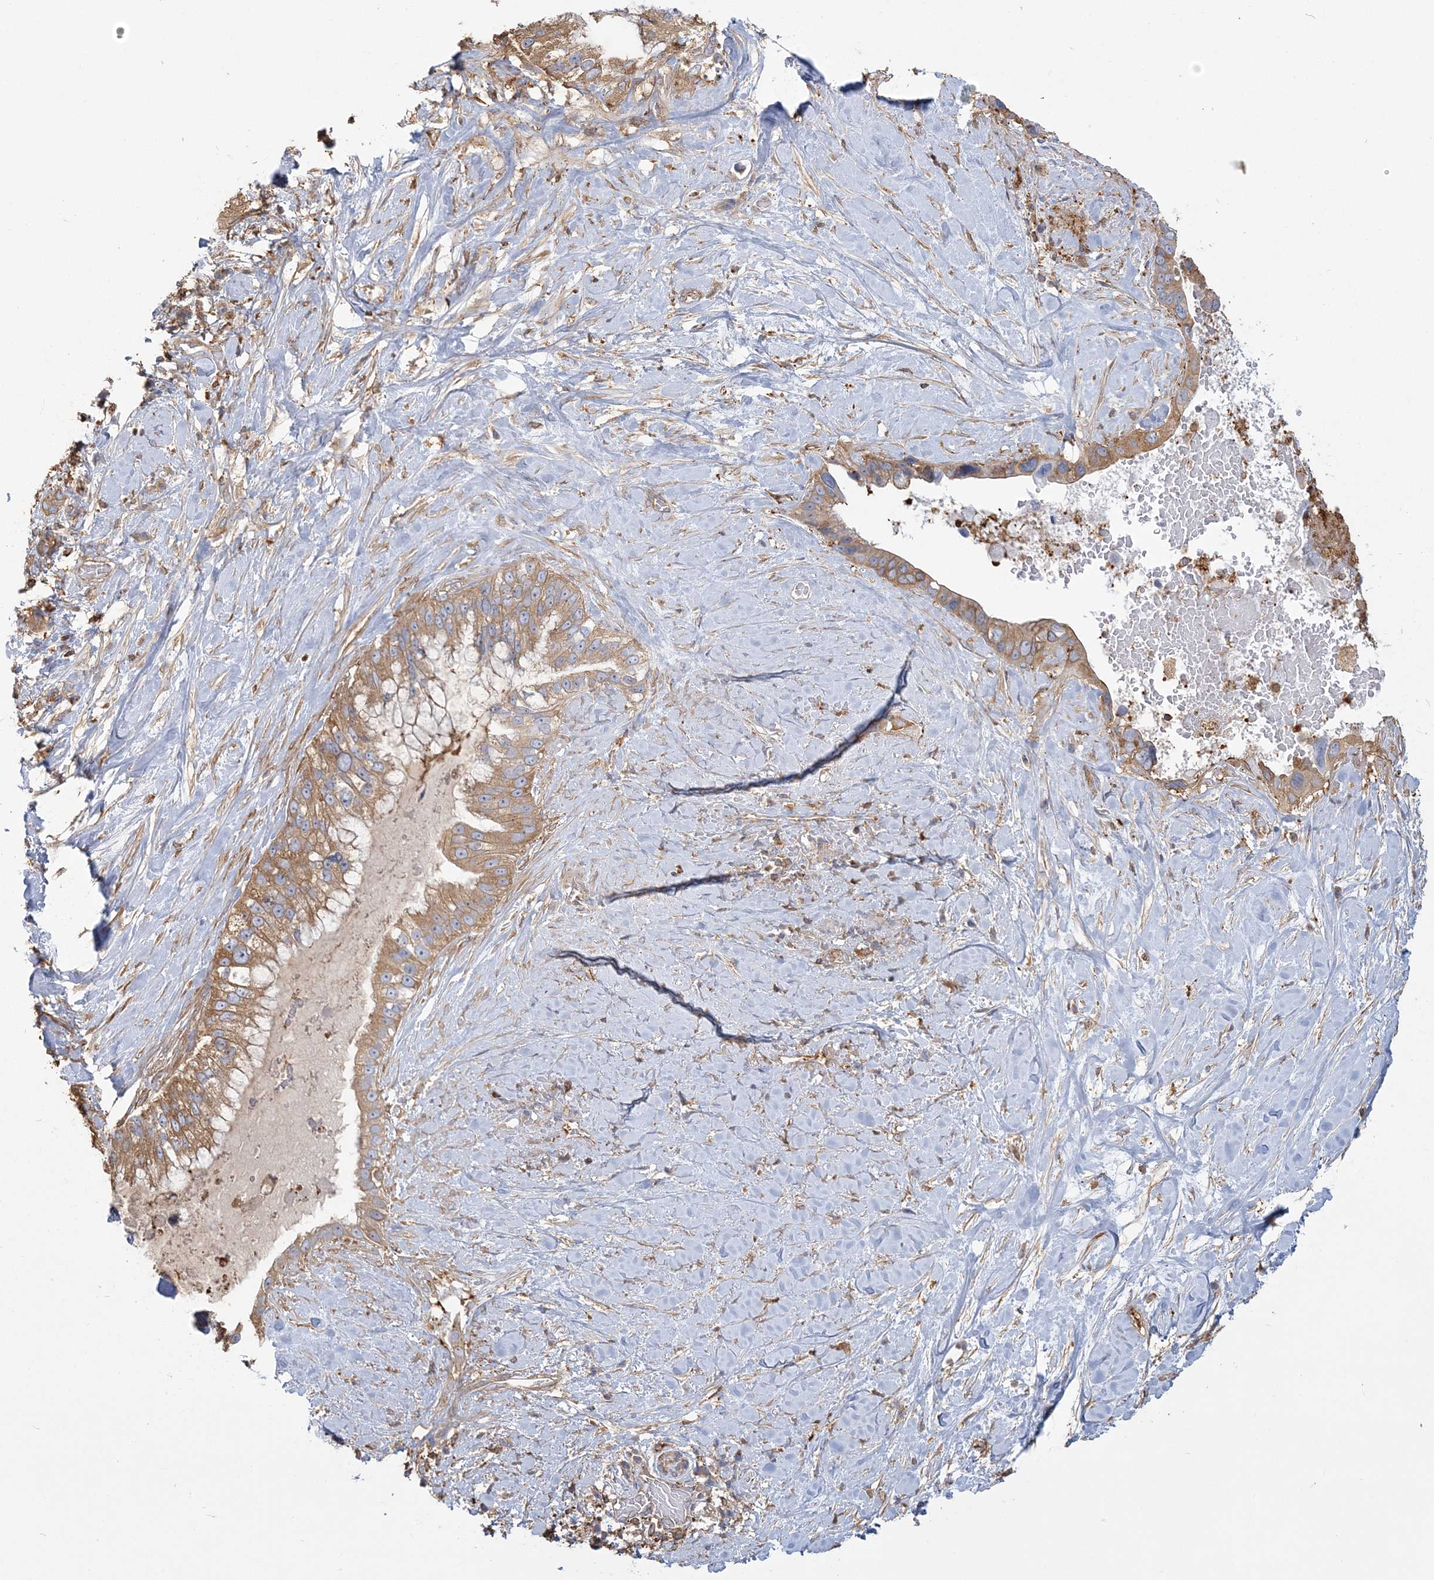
{"staining": {"intensity": "moderate", "quantity": ">75%", "location": "cytoplasmic/membranous"}, "tissue": "pancreatic cancer", "cell_type": "Tumor cells", "image_type": "cancer", "snomed": [{"axis": "morphology", "description": "Inflammation, NOS"}, {"axis": "morphology", "description": "Adenocarcinoma, NOS"}, {"axis": "topography", "description": "Pancreas"}], "caption": "The immunohistochemical stain shows moderate cytoplasmic/membranous positivity in tumor cells of adenocarcinoma (pancreatic) tissue. Immunohistochemistry stains the protein of interest in brown and the nuclei are stained blue.", "gene": "ANKS1A", "patient": {"sex": "female", "age": 56}}